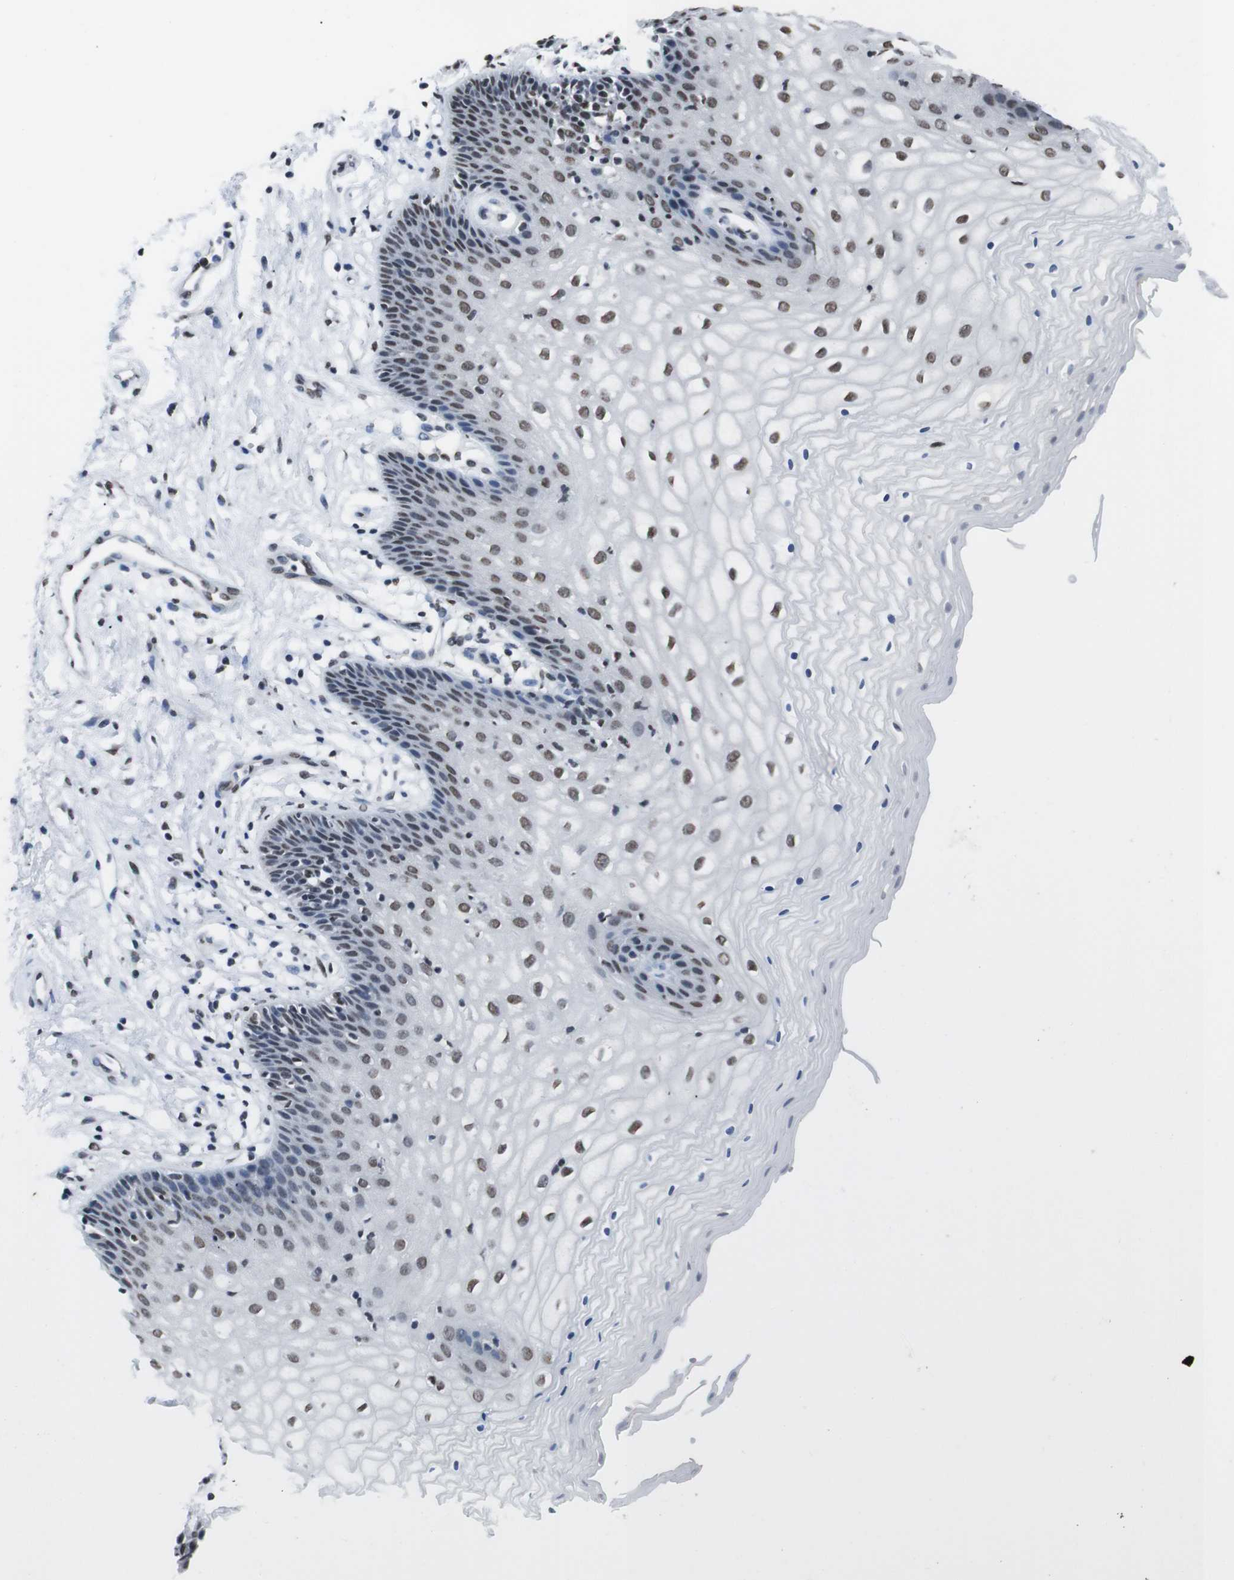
{"staining": {"intensity": "moderate", "quantity": "25%-75%", "location": "nuclear"}, "tissue": "vagina", "cell_type": "Squamous epithelial cells", "image_type": "normal", "snomed": [{"axis": "morphology", "description": "Normal tissue, NOS"}, {"axis": "topography", "description": "Vagina"}], "caption": "An image of human vagina stained for a protein shows moderate nuclear brown staining in squamous epithelial cells.", "gene": "PIP4P2", "patient": {"sex": "female", "age": 34}}